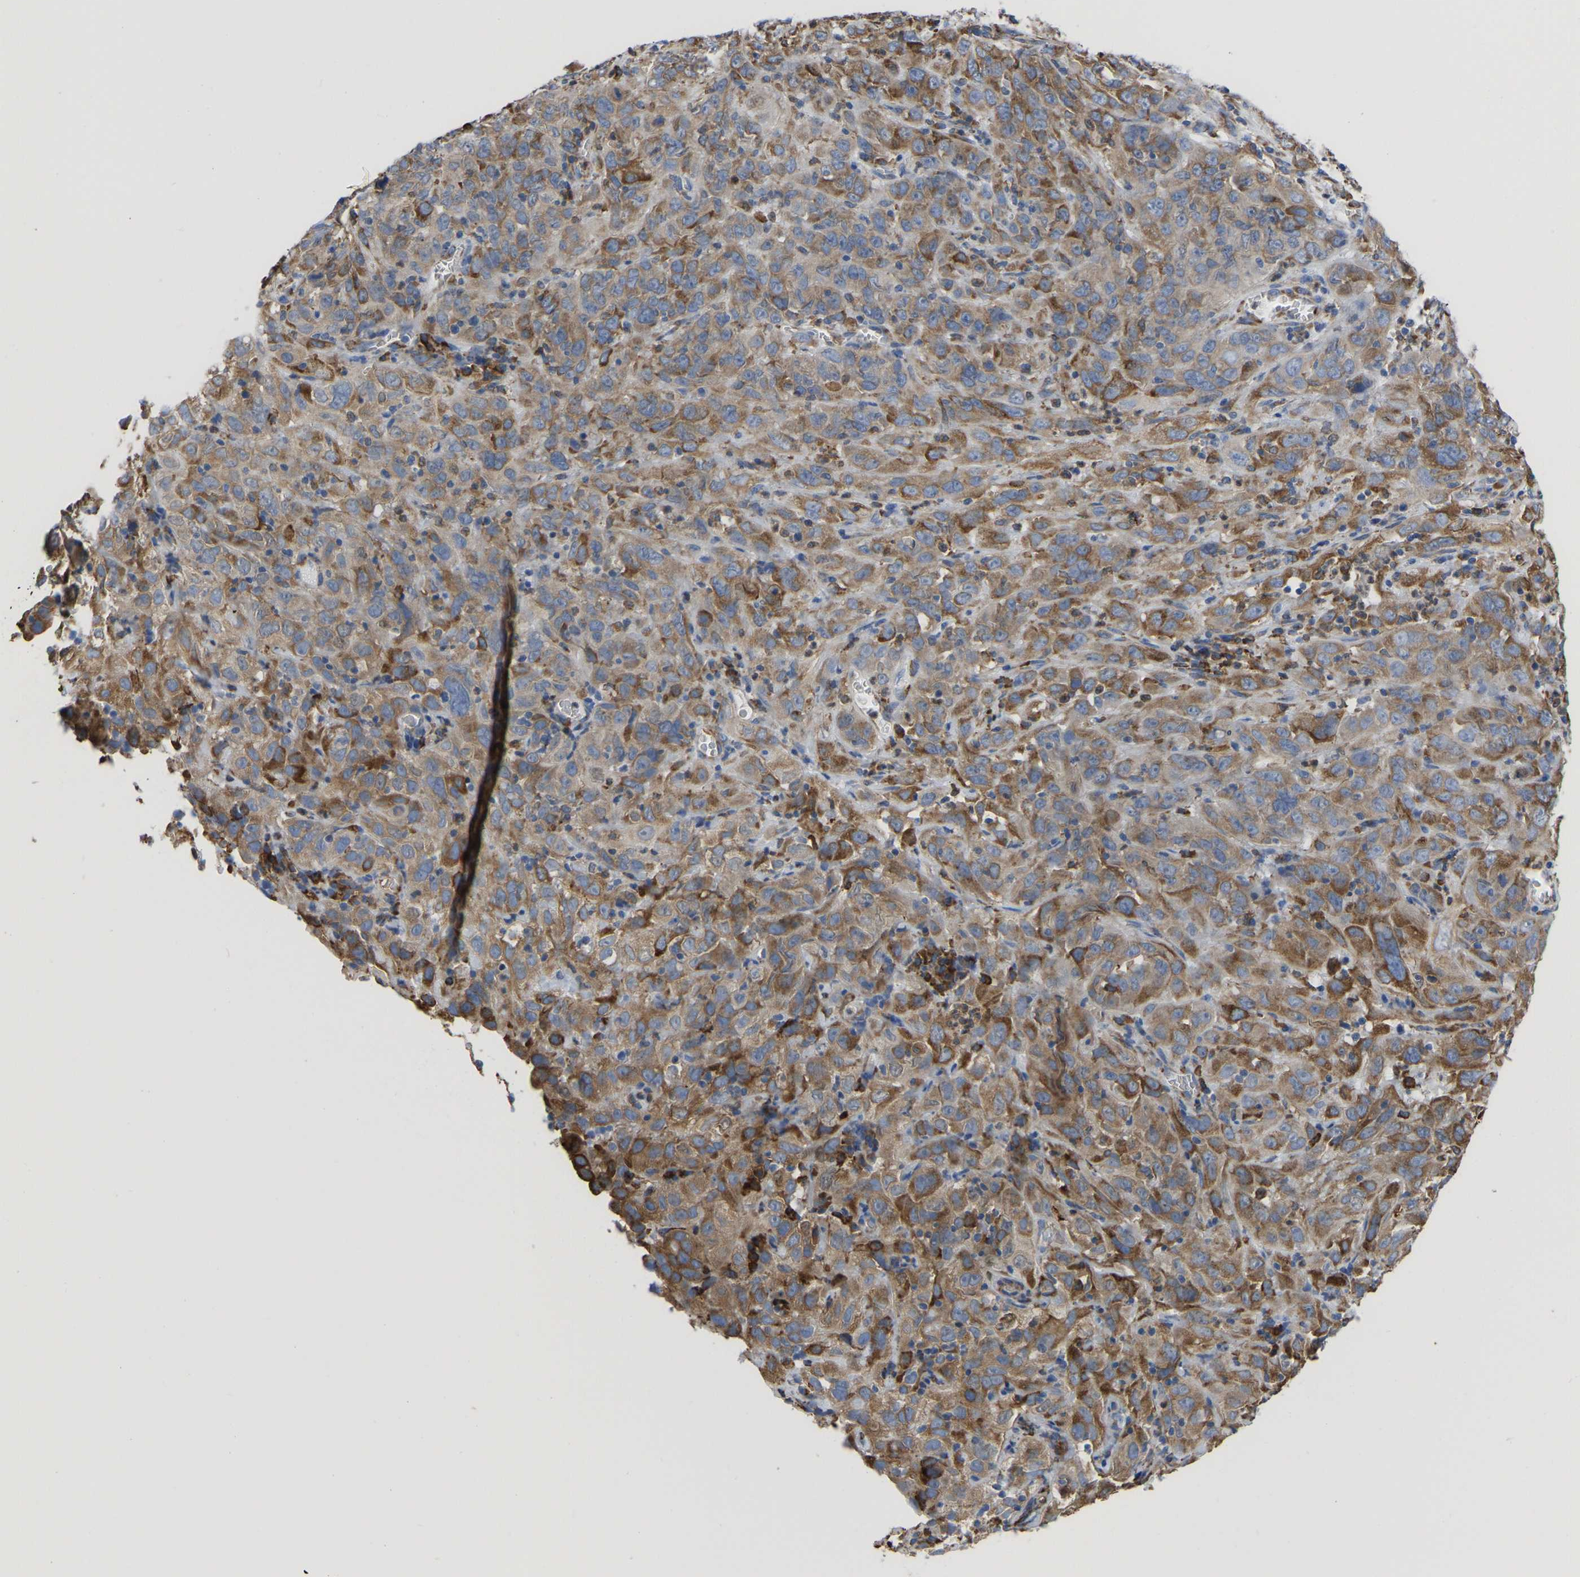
{"staining": {"intensity": "moderate", "quantity": ">75%", "location": "cytoplasmic/membranous"}, "tissue": "cervical cancer", "cell_type": "Tumor cells", "image_type": "cancer", "snomed": [{"axis": "morphology", "description": "Squamous cell carcinoma, NOS"}, {"axis": "topography", "description": "Cervix"}], "caption": "Approximately >75% of tumor cells in human cervical cancer show moderate cytoplasmic/membranous protein staining as visualized by brown immunohistochemical staining.", "gene": "P4HB", "patient": {"sex": "female", "age": 32}}